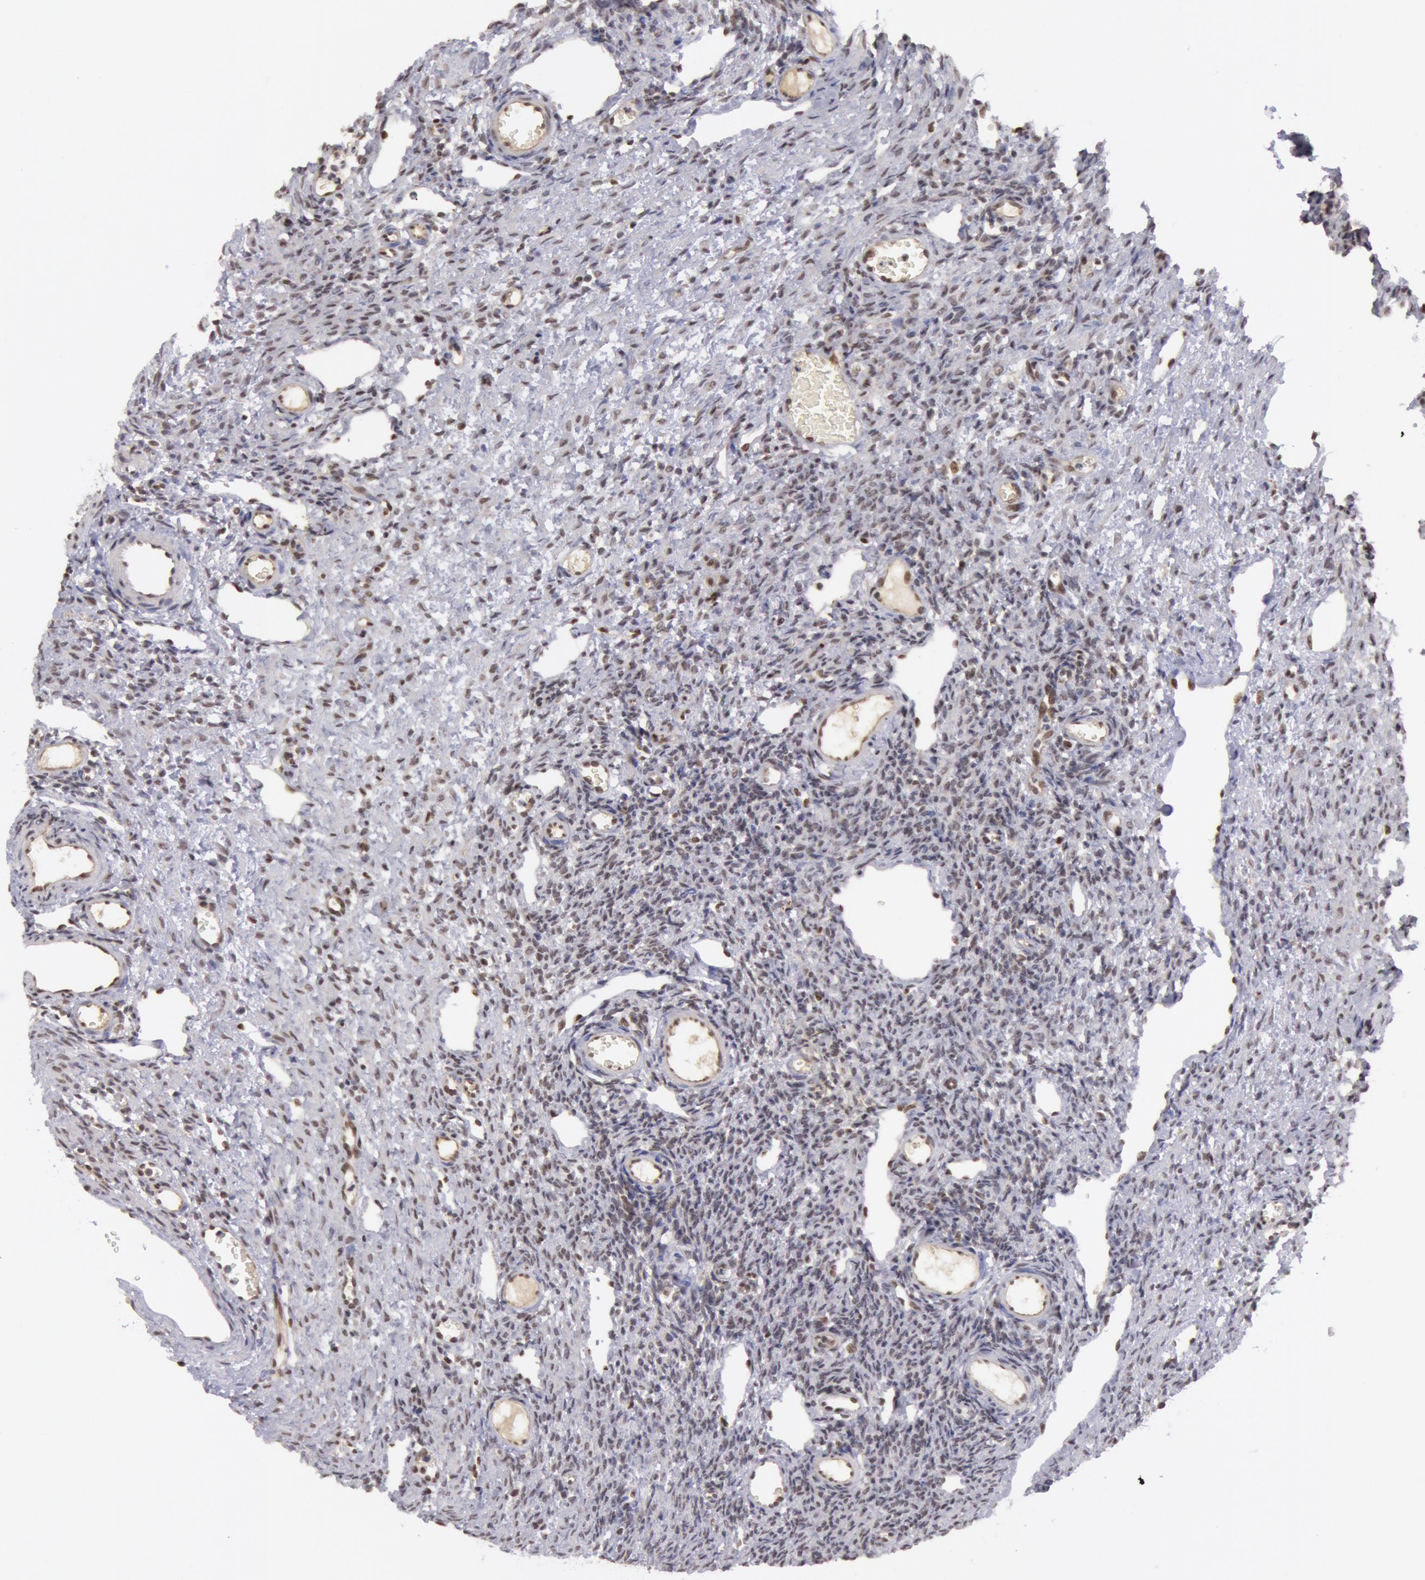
{"staining": {"intensity": "moderate", "quantity": "25%-75%", "location": "cytoplasmic/membranous,nuclear"}, "tissue": "ovary", "cell_type": "Follicle cells", "image_type": "normal", "snomed": [{"axis": "morphology", "description": "Normal tissue, NOS"}, {"axis": "topography", "description": "Ovary"}], "caption": "Moderate cytoplasmic/membranous,nuclear expression for a protein is appreciated in about 25%-75% of follicle cells of normal ovary using immunohistochemistry.", "gene": "VRTN", "patient": {"sex": "female", "age": 33}}